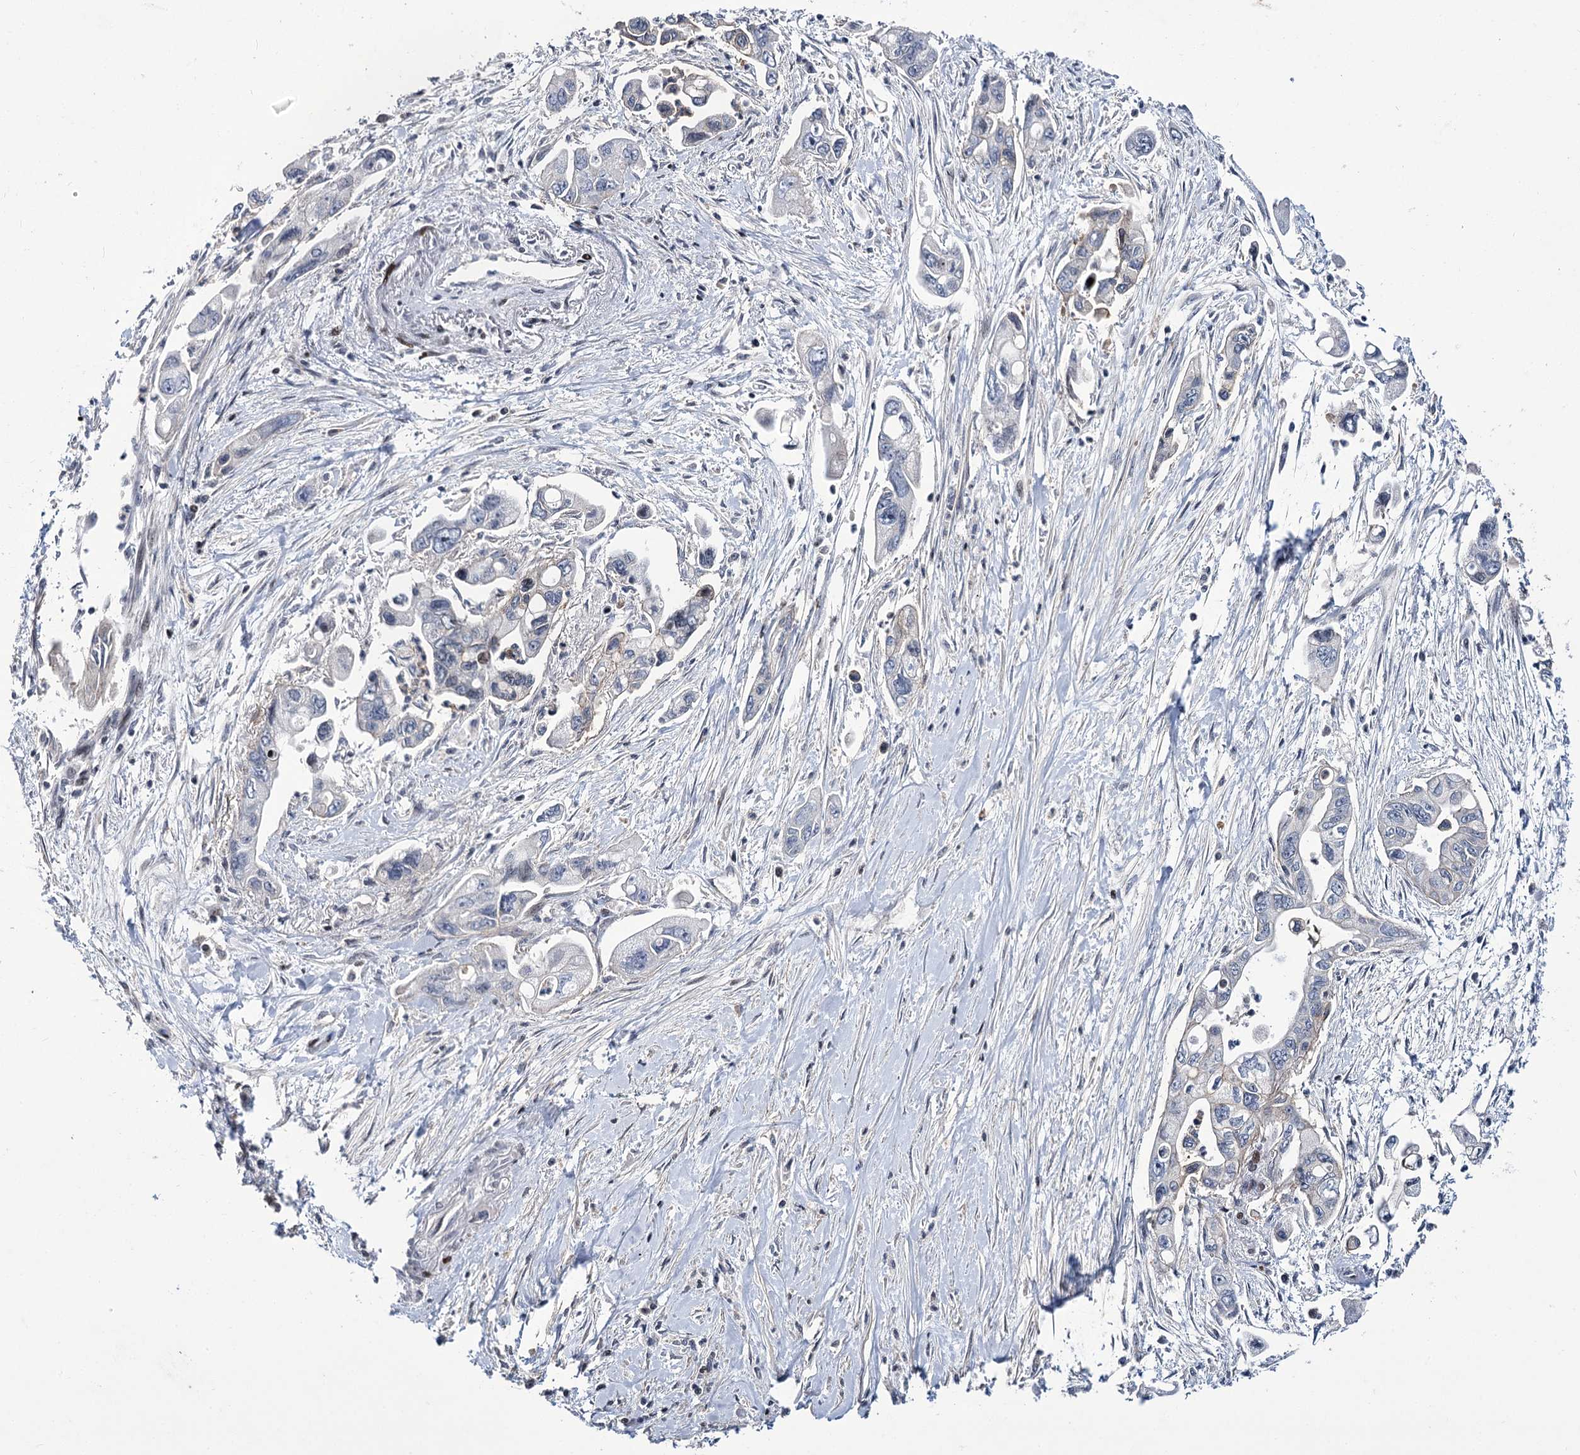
{"staining": {"intensity": "negative", "quantity": "none", "location": "none"}, "tissue": "pancreatic cancer", "cell_type": "Tumor cells", "image_type": "cancer", "snomed": [{"axis": "morphology", "description": "Adenocarcinoma, NOS"}, {"axis": "topography", "description": "Pancreas"}], "caption": "This is an immunohistochemistry histopathology image of human pancreatic cancer (adenocarcinoma). There is no expression in tumor cells.", "gene": "ITFG2", "patient": {"sex": "male", "age": 70}}